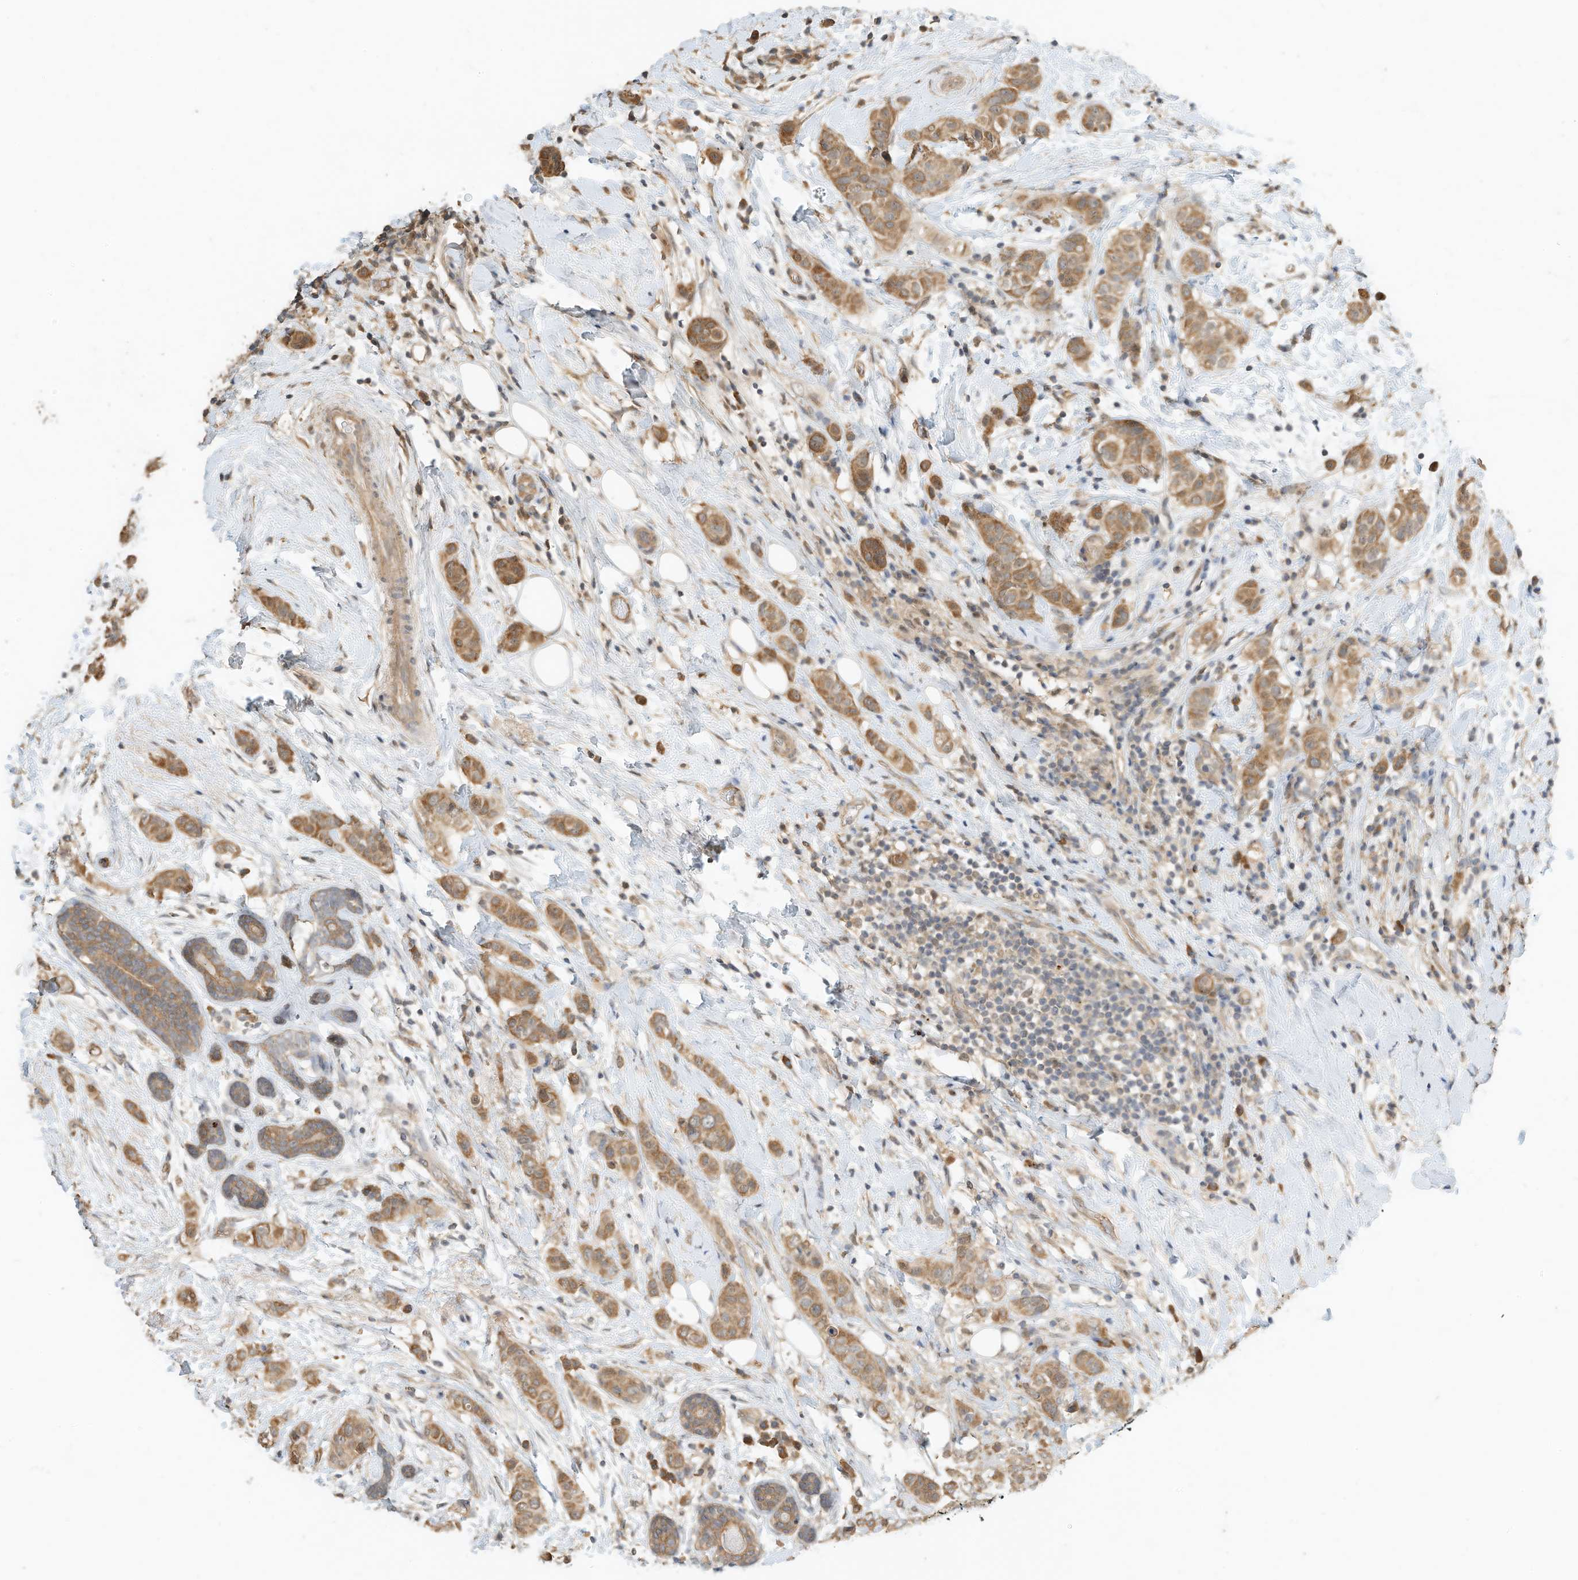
{"staining": {"intensity": "moderate", "quantity": ">75%", "location": "cytoplasmic/membranous"}, "tissue": "breast cancer", "cell_type": "Tumor cells", "image_type": "cancer", "snomed": [{"axis": "morphology", "description": "Lobular carcinoma"}, {"axis": "topography", "description": "Breast"}], "caption": "IHC of breast lobular carcinoma demonstrates medium levels of moderate cytoplasmic/membranous positivity in about >75% of tumor cells. (DAB = brown stain, brightfield microscopy at high magnification).", "gene": "OFD1", "patient": {"sex": "female", "age": 51}}